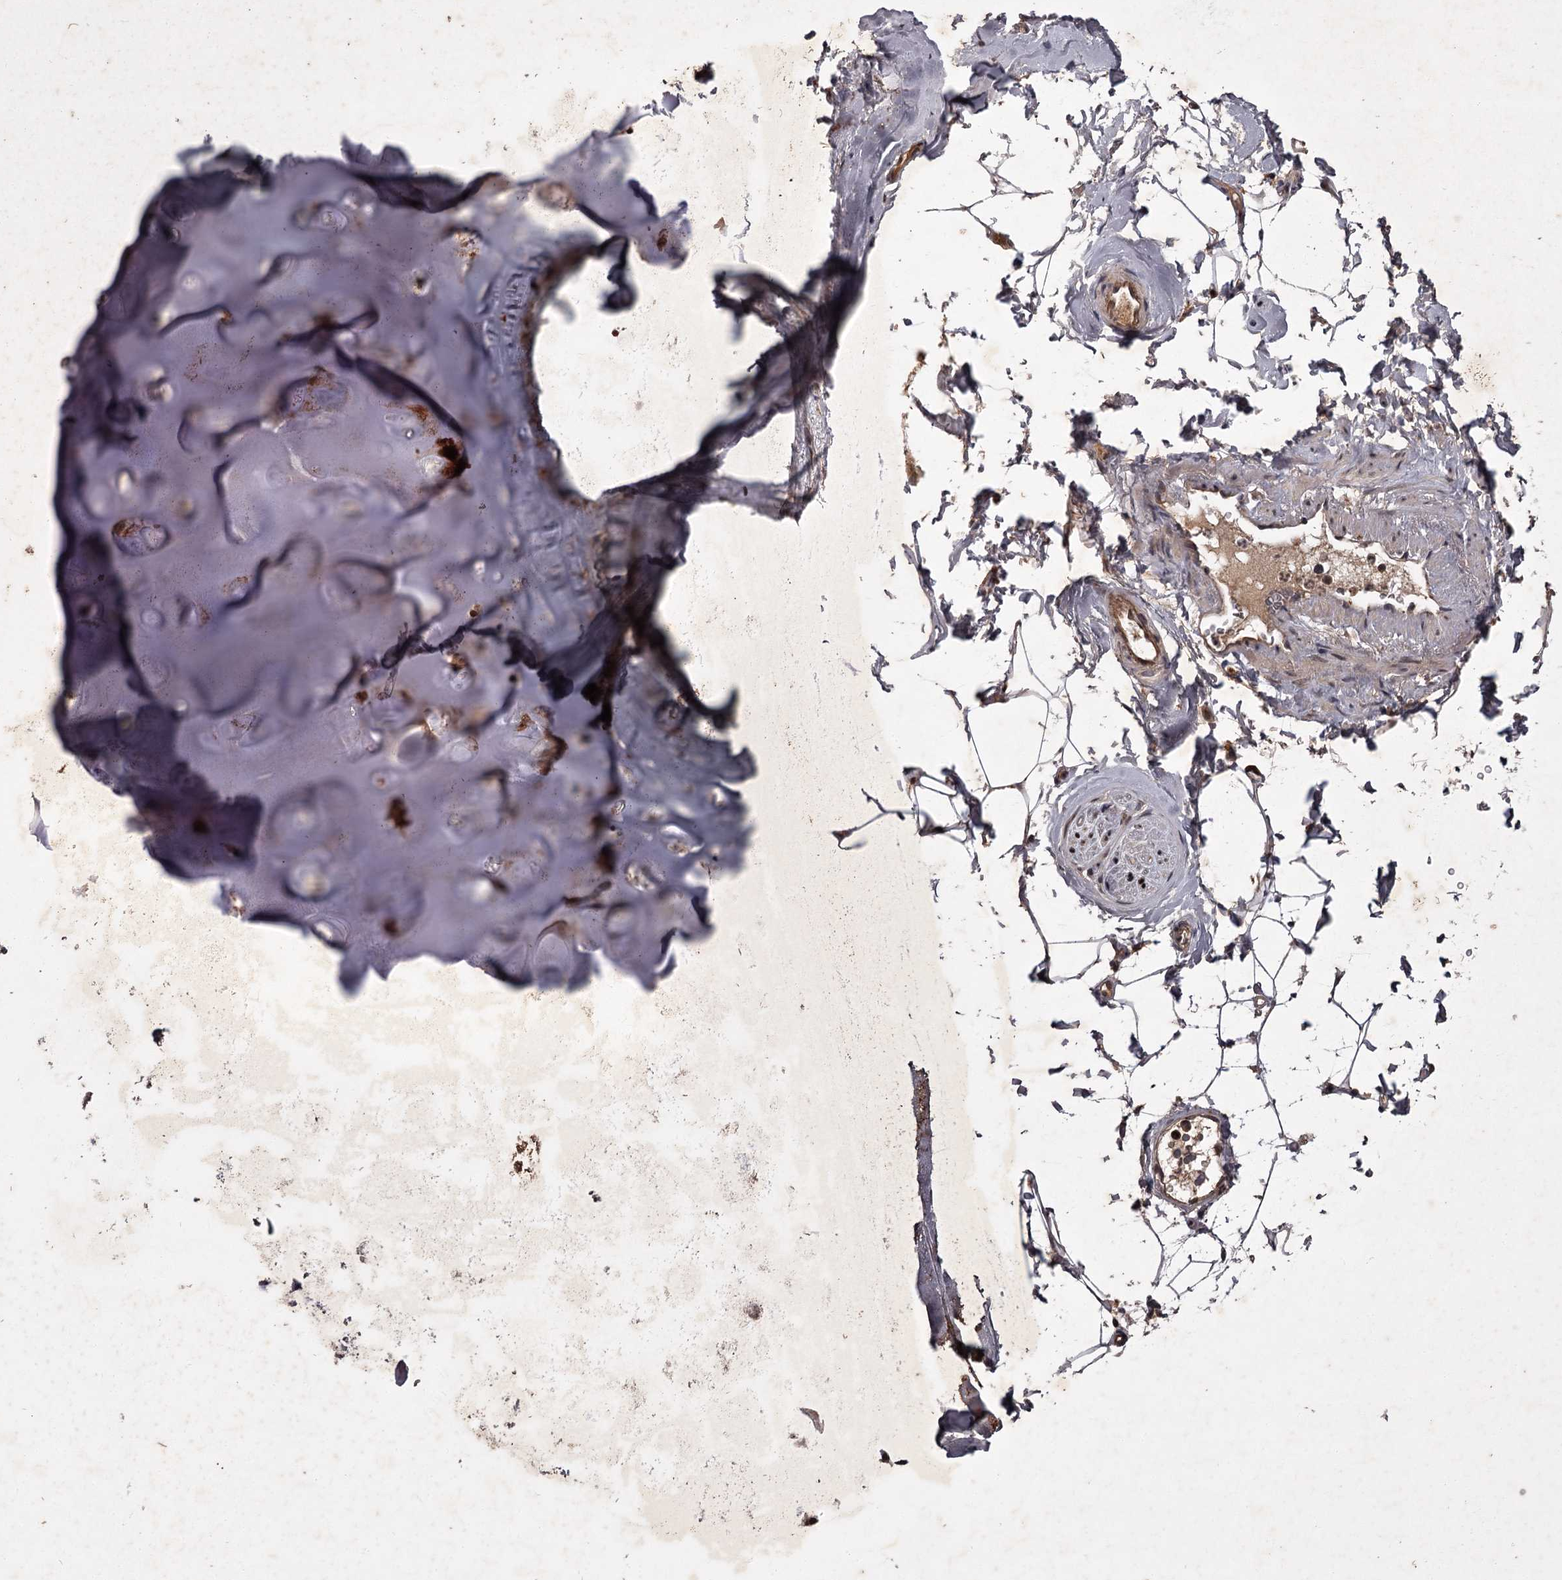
{"staining": {"intensity": "weak", "quantity": ">75%", "location": "cytoplasmic/membranous"}, "tissue": "adipose tissue", "cell_type": "Adipocytes", "image_type": "normal", "snomed": [{"axis": "morphology", "description": "Normal tissue, NOS"}, {"axis": "topography", "description": "Cartilage tissue"}, {"axis": "topography", "description": "Bronchus"}], "caption": "Protein analysis of normal adipose tissue reveals weak cytoplasmic/membranous staining in approximately >75% of adipocytes.", "gene": "TBC1D23", "patient": {"sex": "female", "age": 73}}